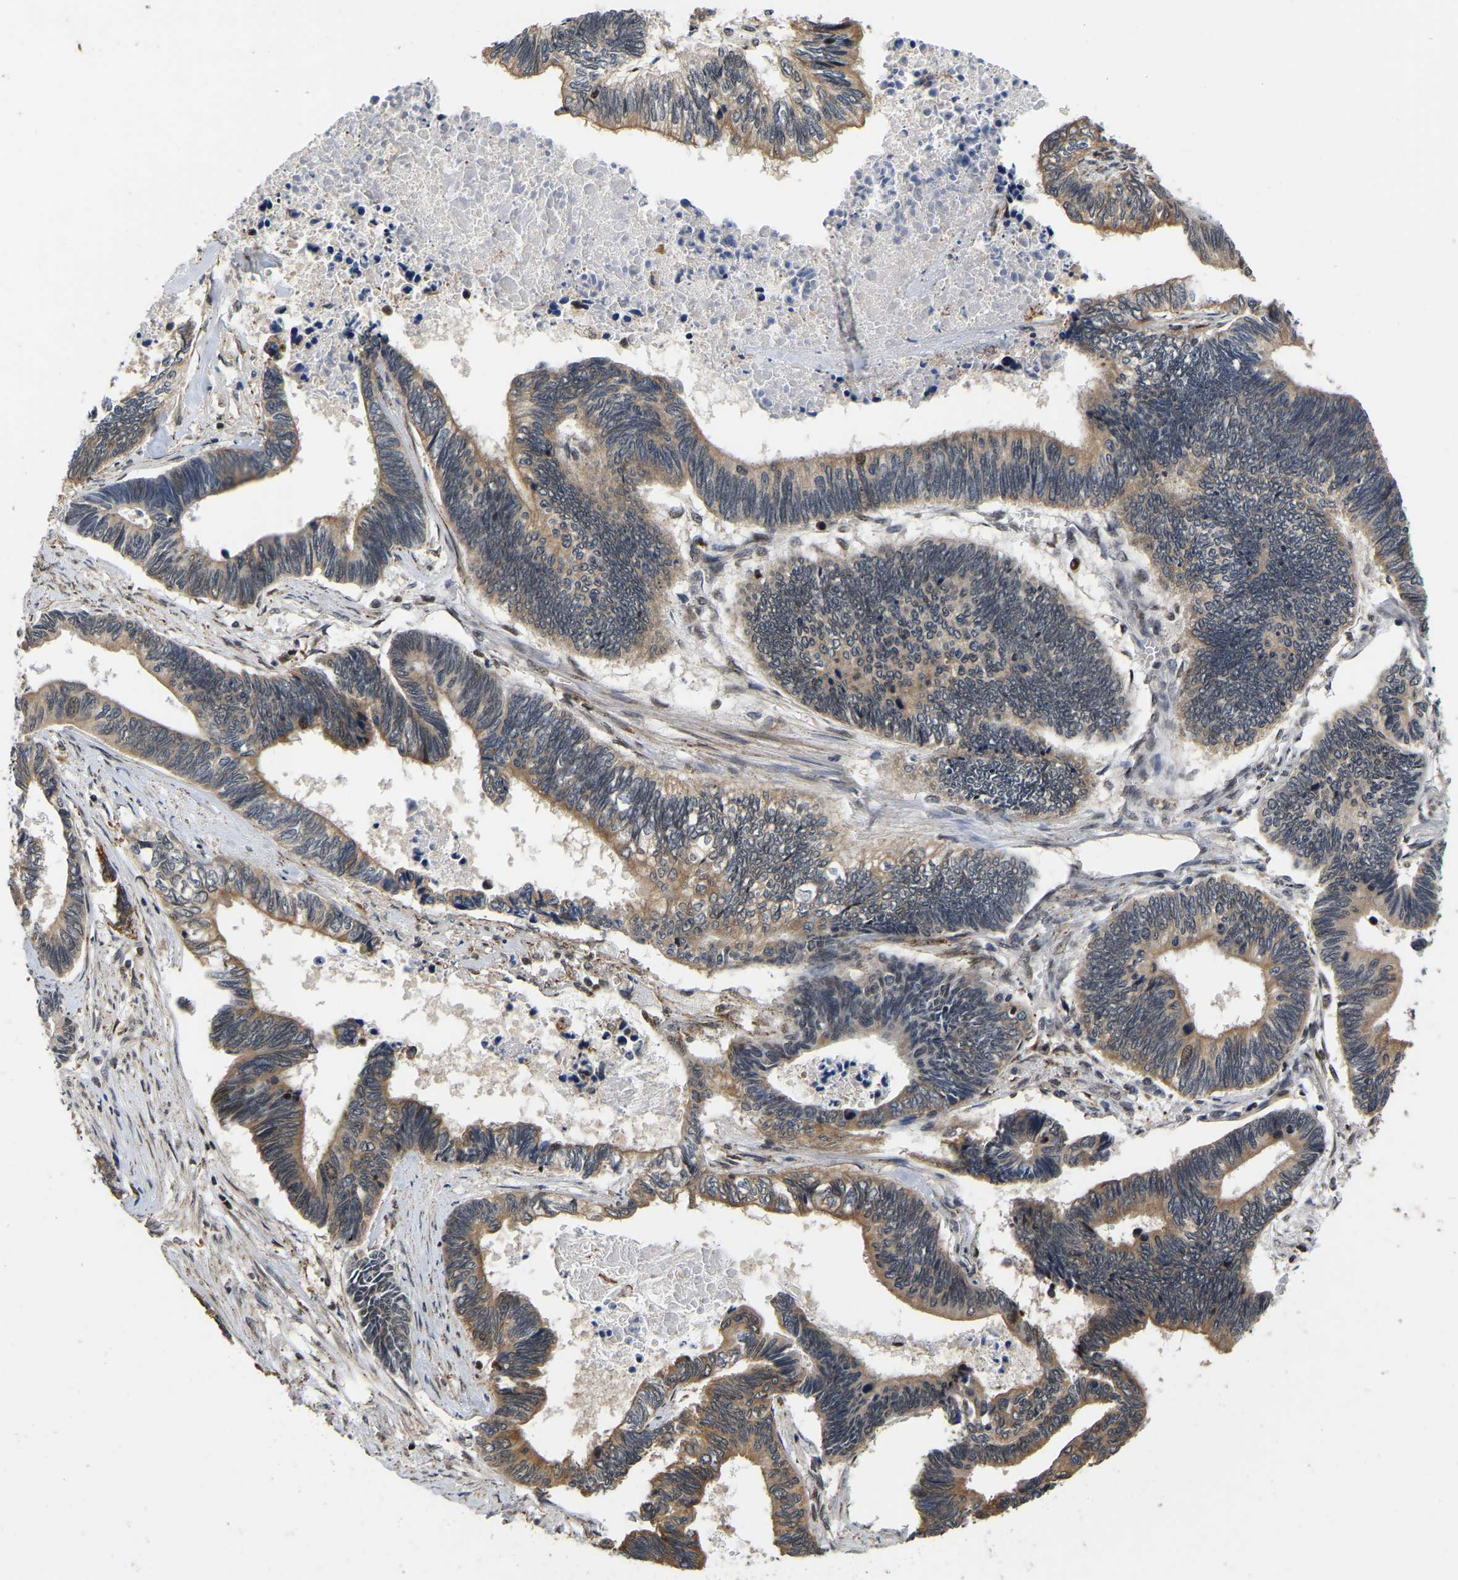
{"staining": {"intensity": "moderate", "quantity": ">75%", "location": "cytoplasmic/membranous"}, "tissue": "pancreatic cancer", "cell_type": "Tumor cells", "image_type": "cancer", "snomed": [{"axis": "morphology", "description": "Adenocarcinoma, NOS"}, {"axis": "topography", "description": "Pancreas"}], "caption": "Moderate cytoplasmic/membranous protein positivity is seen in approximately >75% of tumor cells in adenocarcinoma (pancreatic).", "gene": "CIAO1", "patient": {"sex": "female", "age": 70}}